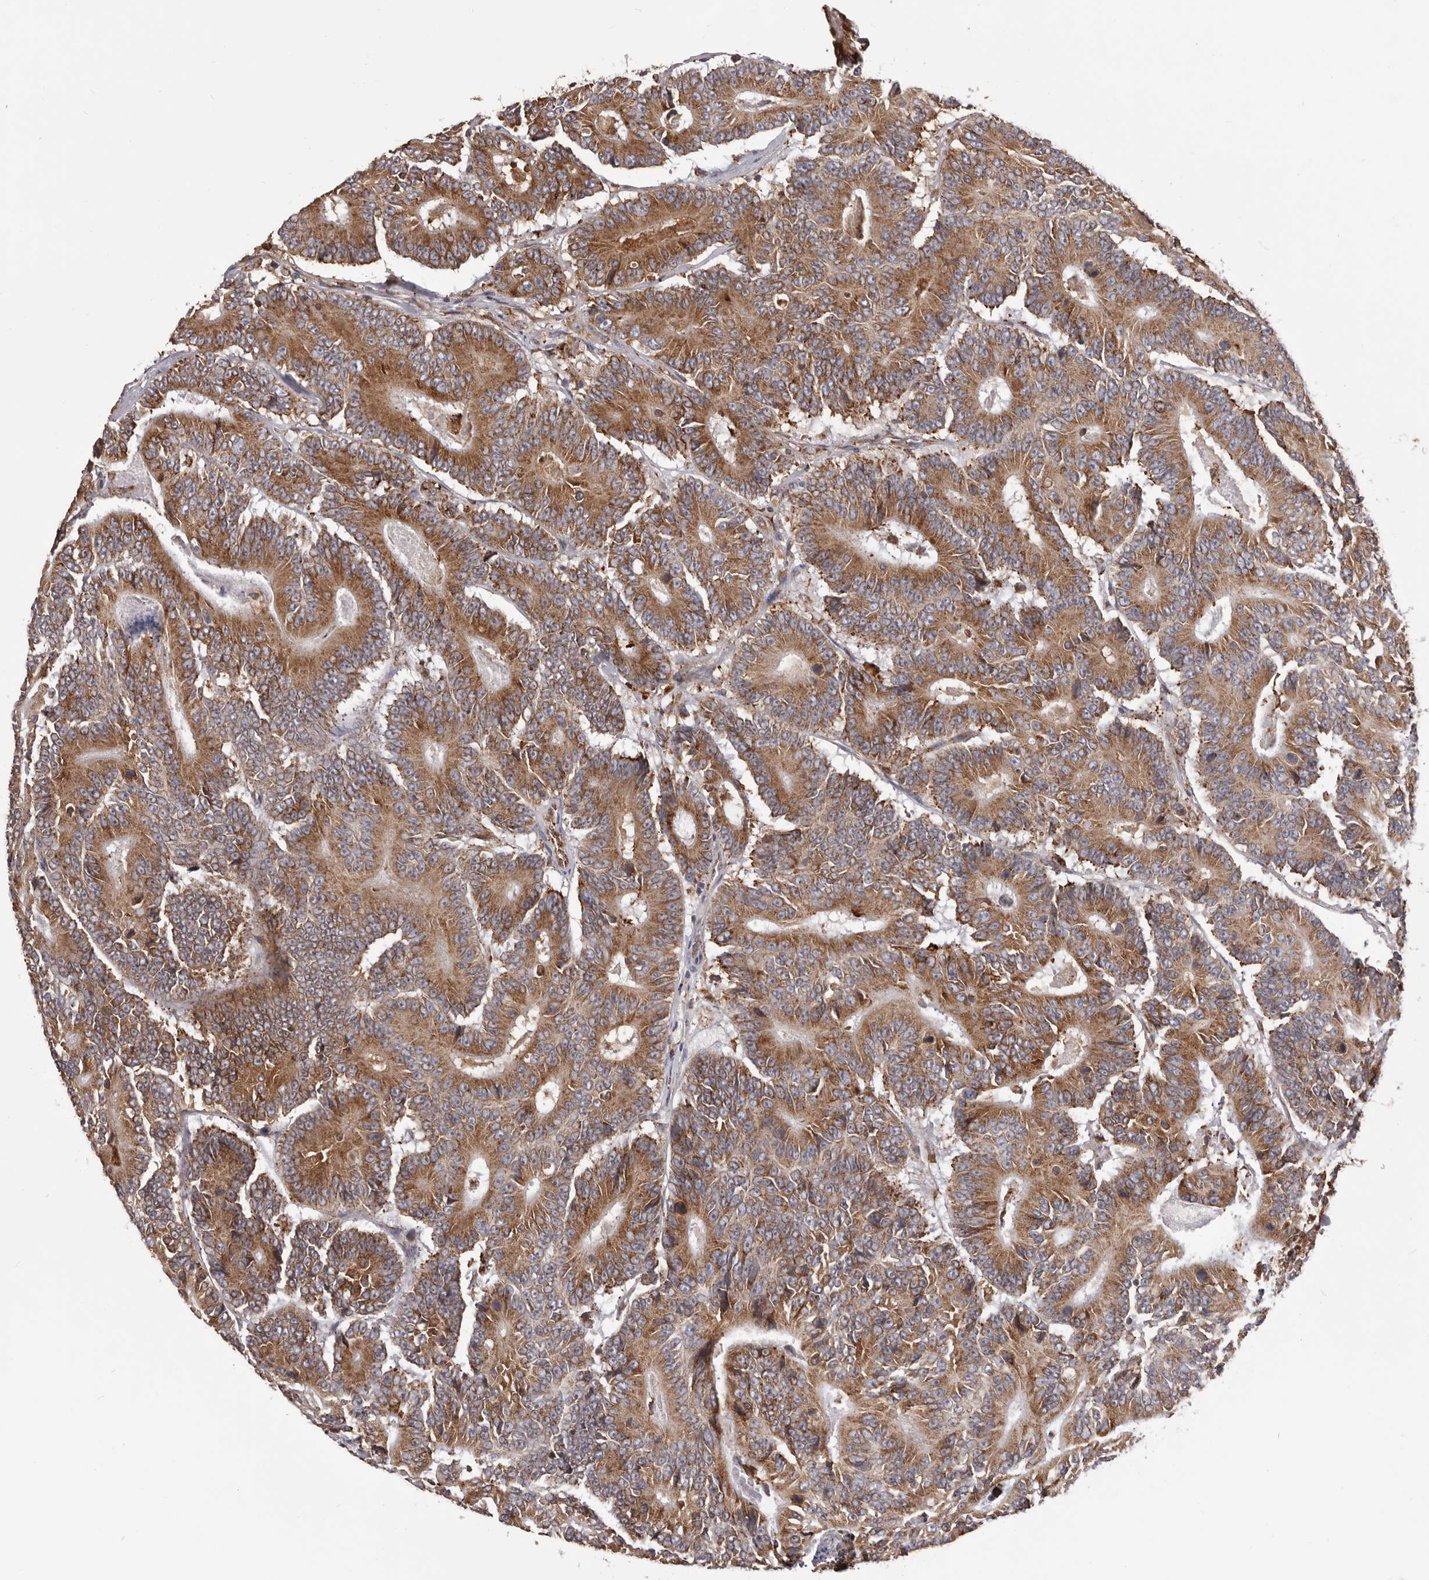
{"staining": {"intensity": "moderate", "quantity": ">75%", "location": "cytoplasmic/membranous"}, "tissue": "colorectal cancer", "cell_type": "Tumor cells", "image_type": "cancer", "snomed": [{"axis": "morphology", "description": "Adenocarcinoma, NOS"}, {"axis": "topography", "description": "Colon"}], "caption": "Protein expression by immunohistochemistry (IHC) displays moderate cytoplasmic/membranous staining in about >75% of tumor cells in colorectal adenocarcinoma.", "gene": "QRSL1", "patient": {"sex": "male", "age": 83}}